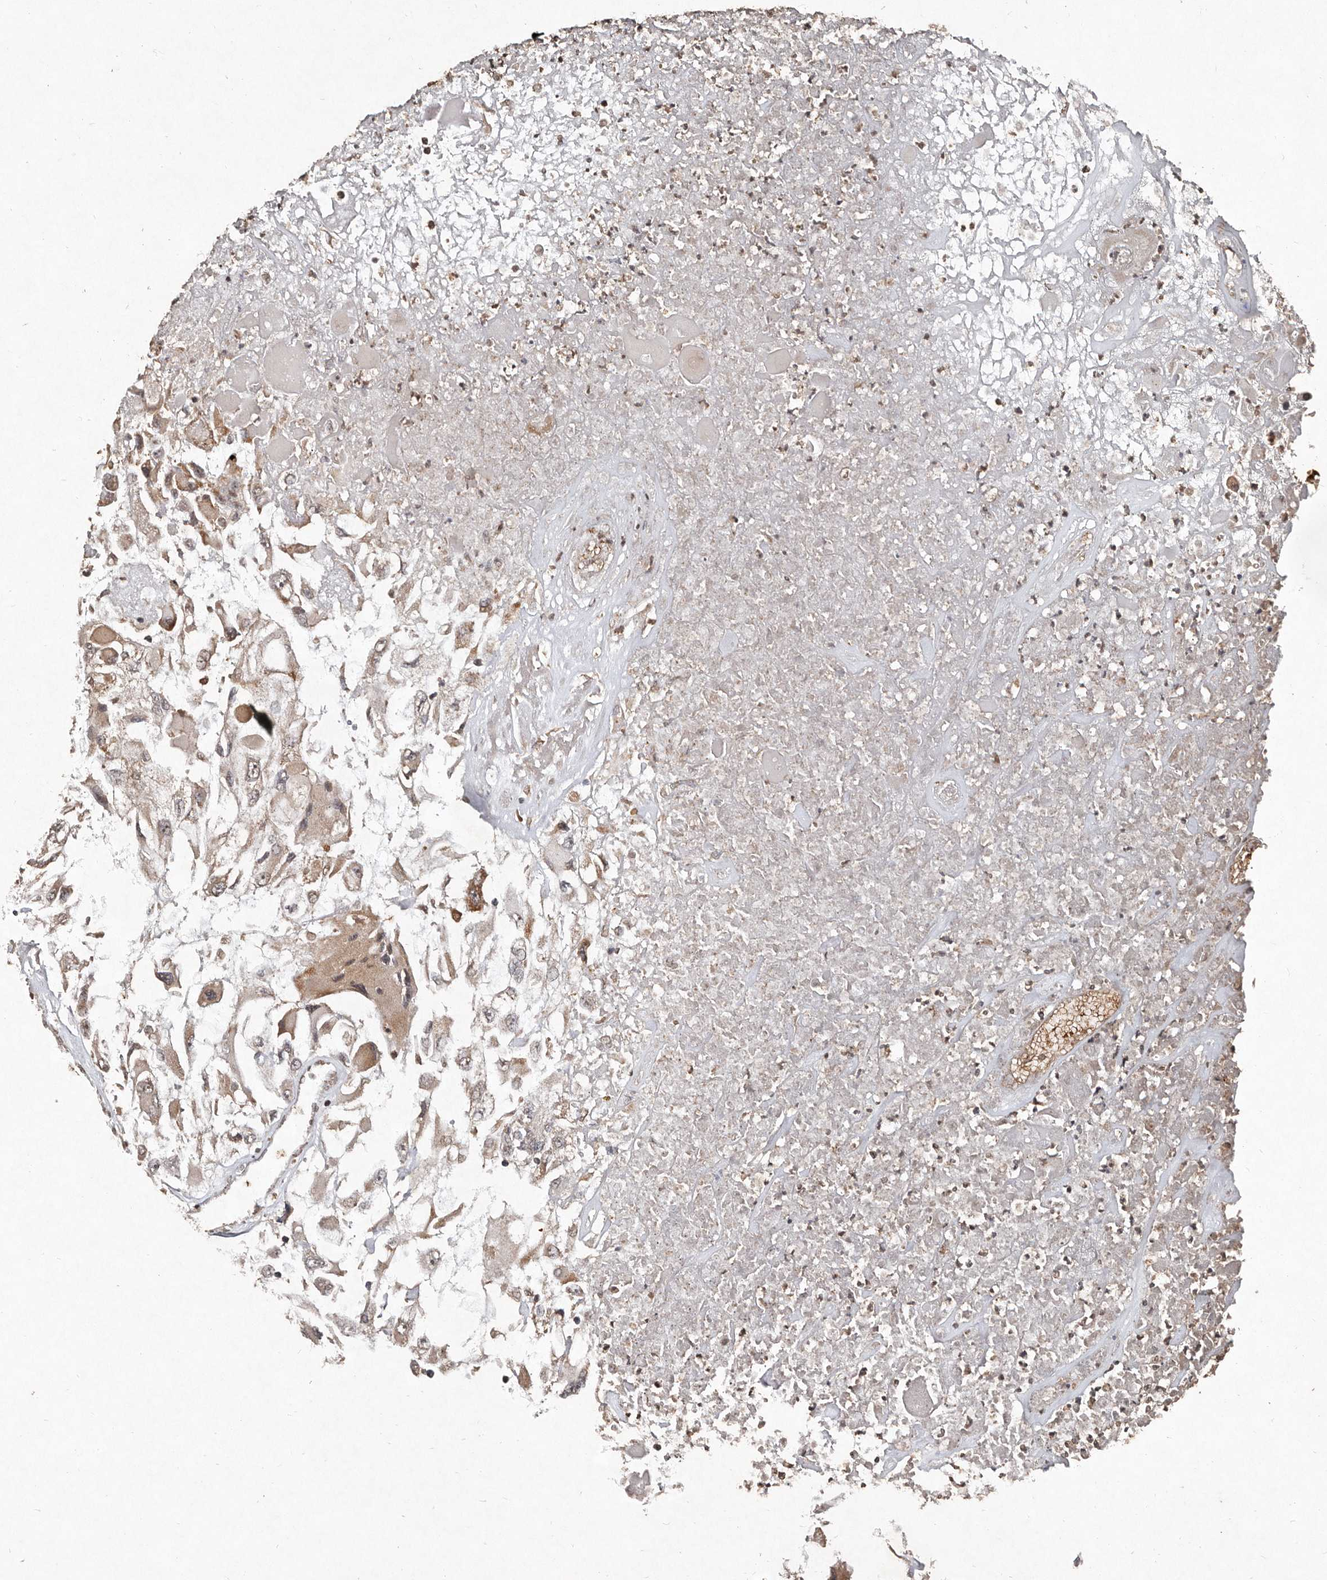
{"staining": {"intensity": "weak", "quantity": ">75%", "location": "cytoplasmic/membranous"}, "tissue": "renal cancer", "cell_type": "Tumor cells", "image_type": "cancer", "snomed": [{"axis": "morphology", "description": "Adenocarcinoma, NOS"}, {"axis": "topography", "description": "Kidney"}], "caption": "Adenocarcinoma (renal) tissue demonstrates weak cytoplasmic/membranous expression in approximately >75% of tumor cells", "gene": "DIP2C", "patient": {"sex": "female", "age": 52}}